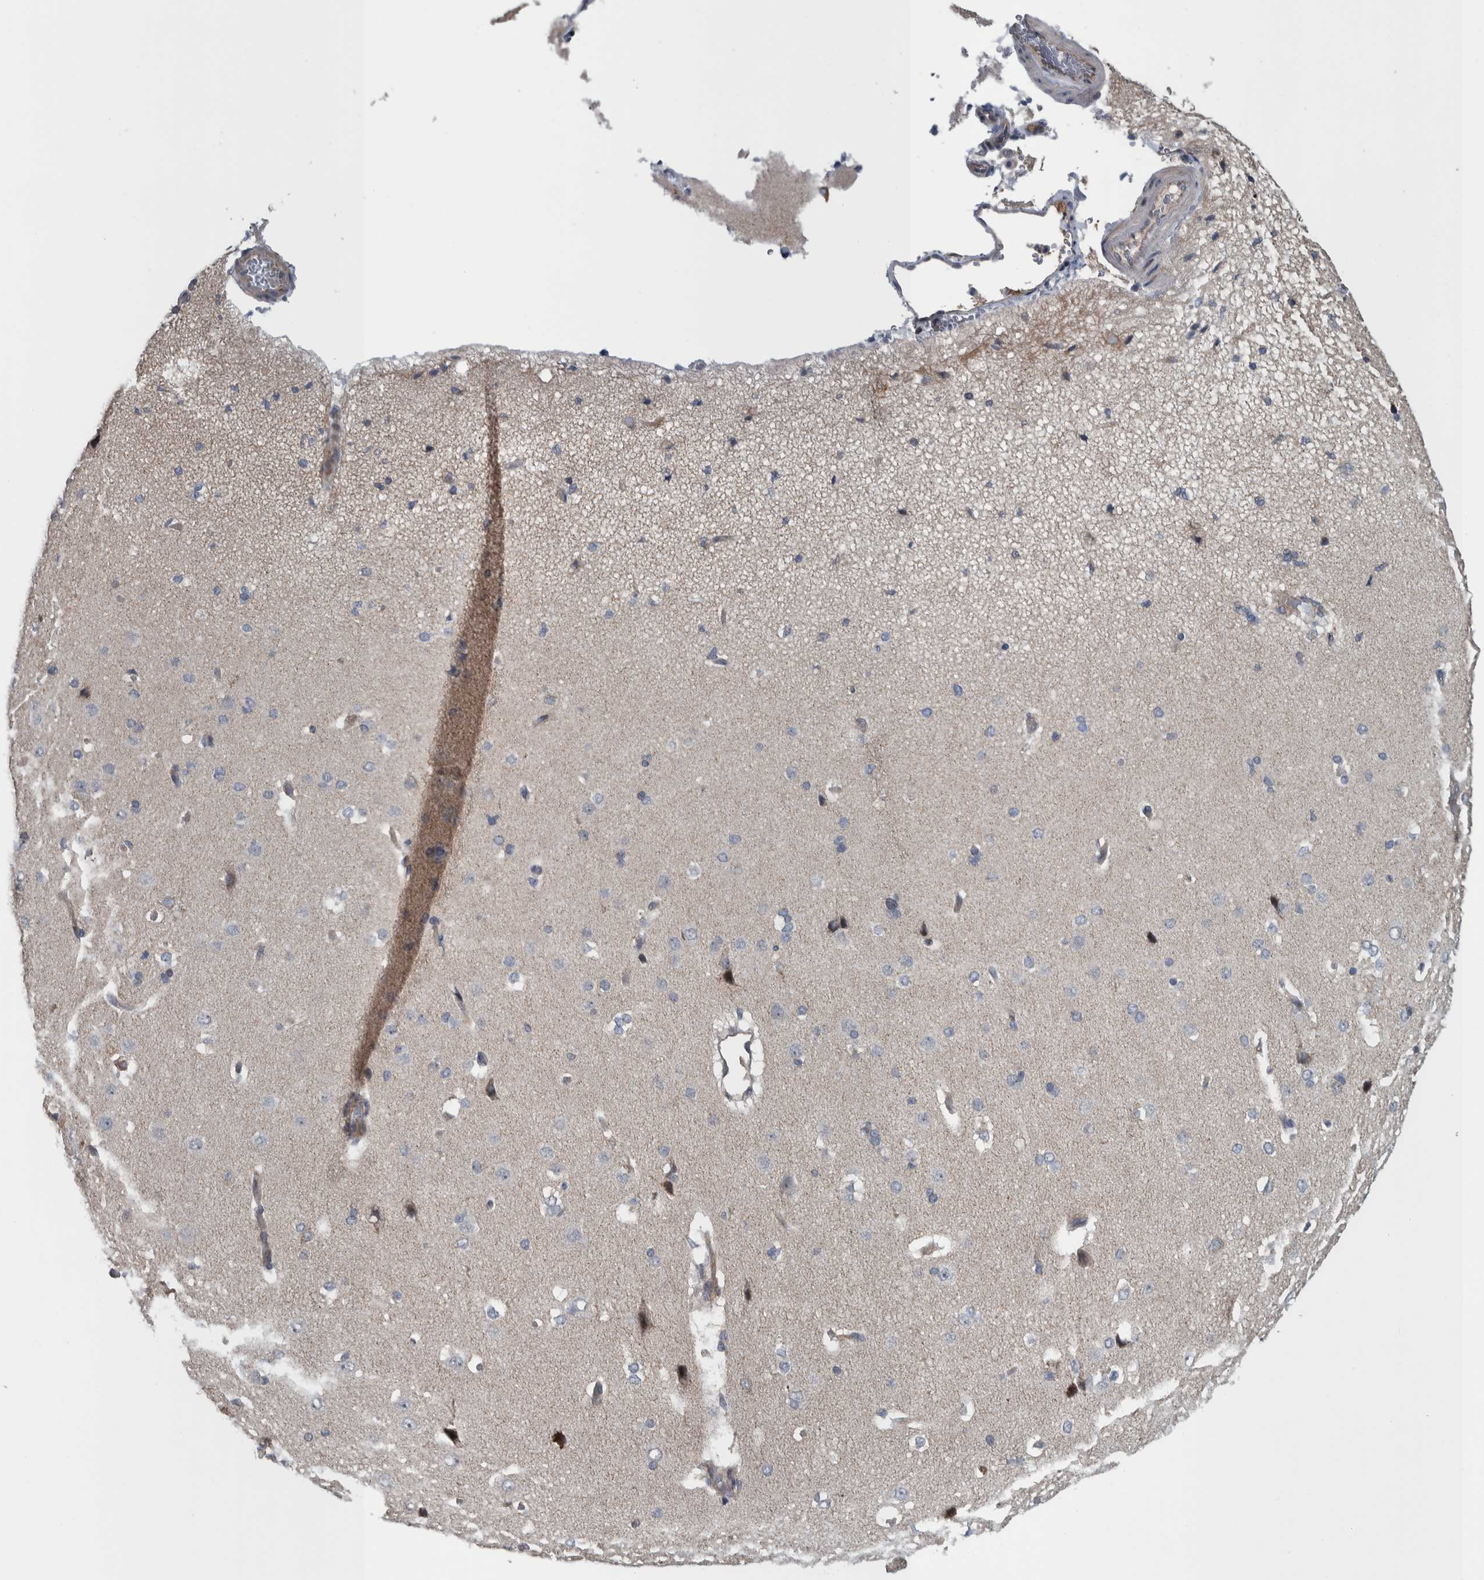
{"staining": {"intensity": "weak", "quantity": "25%-75%", "location": "cytoplasmic/membranous"}, "tissue": "cerebral cortex", "cell_type": "Endothelial cells", "image_type": "normal", "snomed": [{"axis": "morphology", "description": "Normal tissue, NOS"}, {"axis": "topography", "description": "Cerebral cortex"}], "caption": "A brown stain labels weak cytoplasmic/membranous staining of a protein in endothelial cells of benign cerebral cortex. The staining was performed using DAB (3,3'-diaminobenzidine), with brown indicating positive protein expression. Nuclei are stained blue with hematoxylin.", "gene": "BAIAP2L1", "patient": {"sex": "male", "age": 62}}